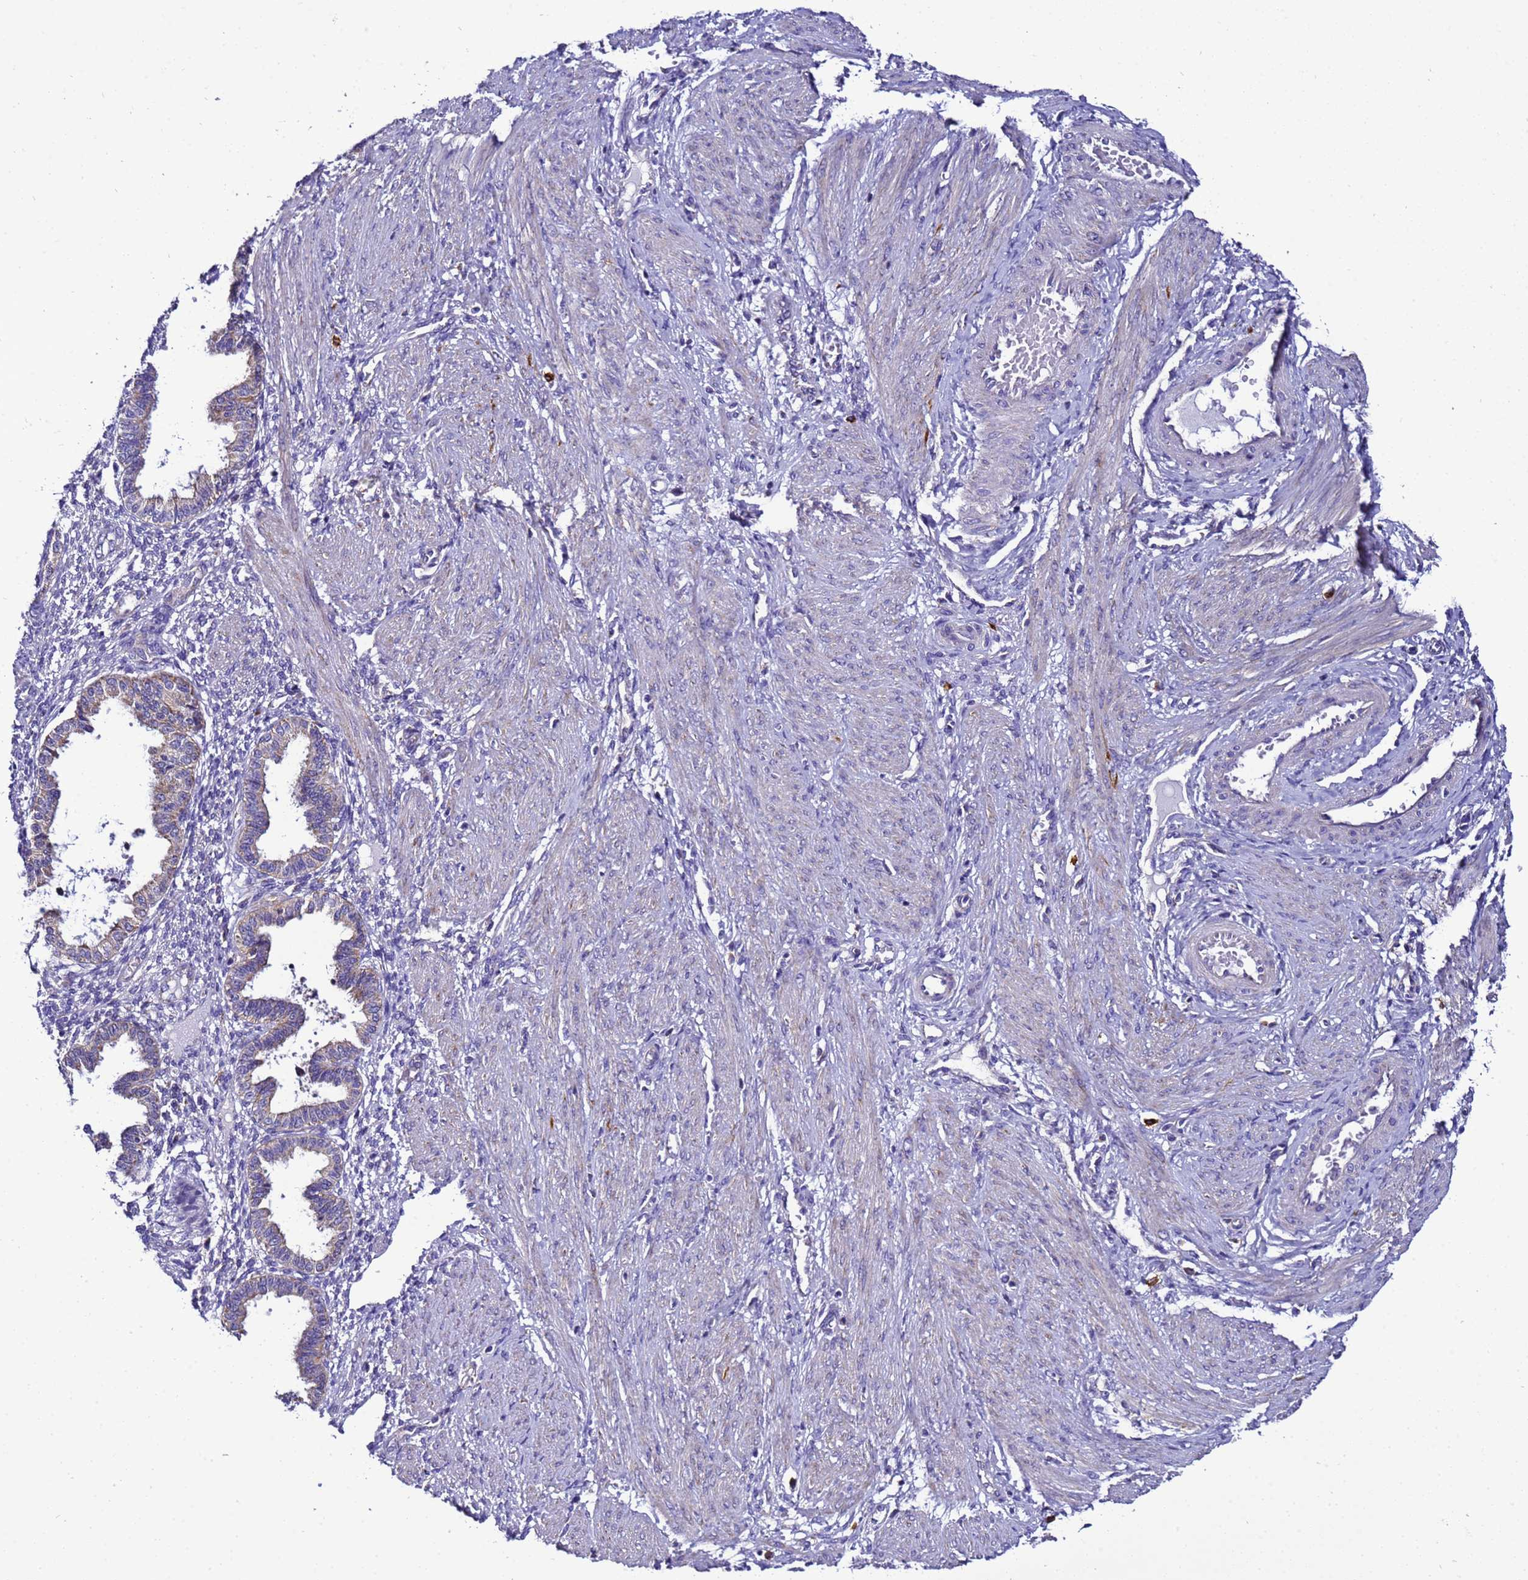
{"staining": {"intensity": "negative", "quantity": "none", "location": "none"}, "tissue": "endometrium", "cell_type": "Cells in endometrial stroma", "image_type": "normal", "snomed": [{"axis": "morphology", "description": "Normal tissue, NOS"}, {"axis": "topography", "description": "Endometrium"}], "caption": "DAB immunohistochemical staining of benign endometrium shows no significant expression in cells in endometrial stroma.", "gene": "HIGD2A", "patient": {"sex": "female", "age": 33}}